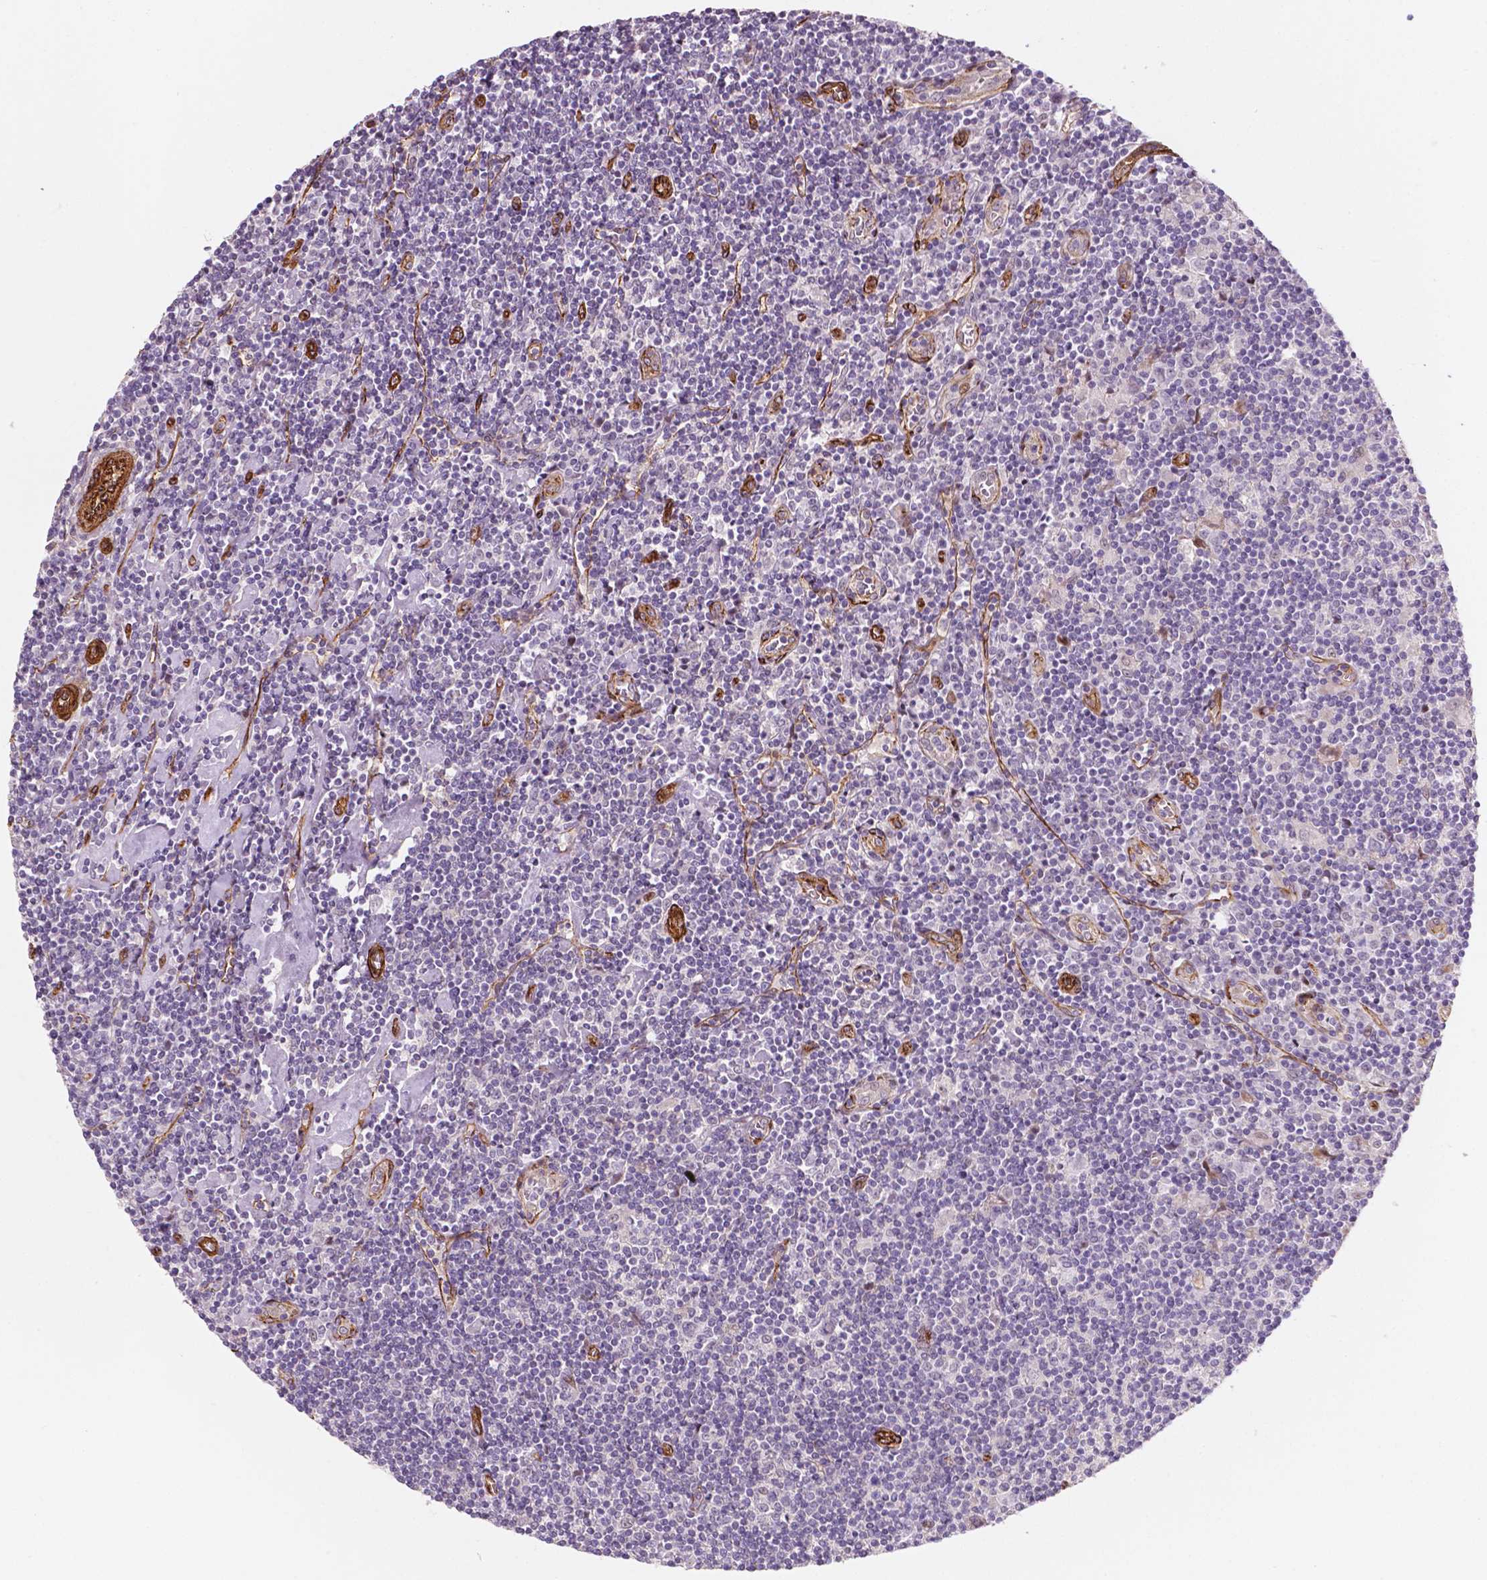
{"staining": {"intensity": "negative", "quantity": "none", "location": "none"}, "tissue": "lymphoma", "cell_type": "Tumor cells", "image_type": "cancer", "snomed": [{"axis": "morphology", "description": "Hodgkin's disease, NOS"}, {"axis": "topography", "description": "Lymph node"}], "caption": "There is no significant positivity in tumor cells of lymphoma.", "gene": "EGFL8", "patient": {"sex": "male", "age": 40}}